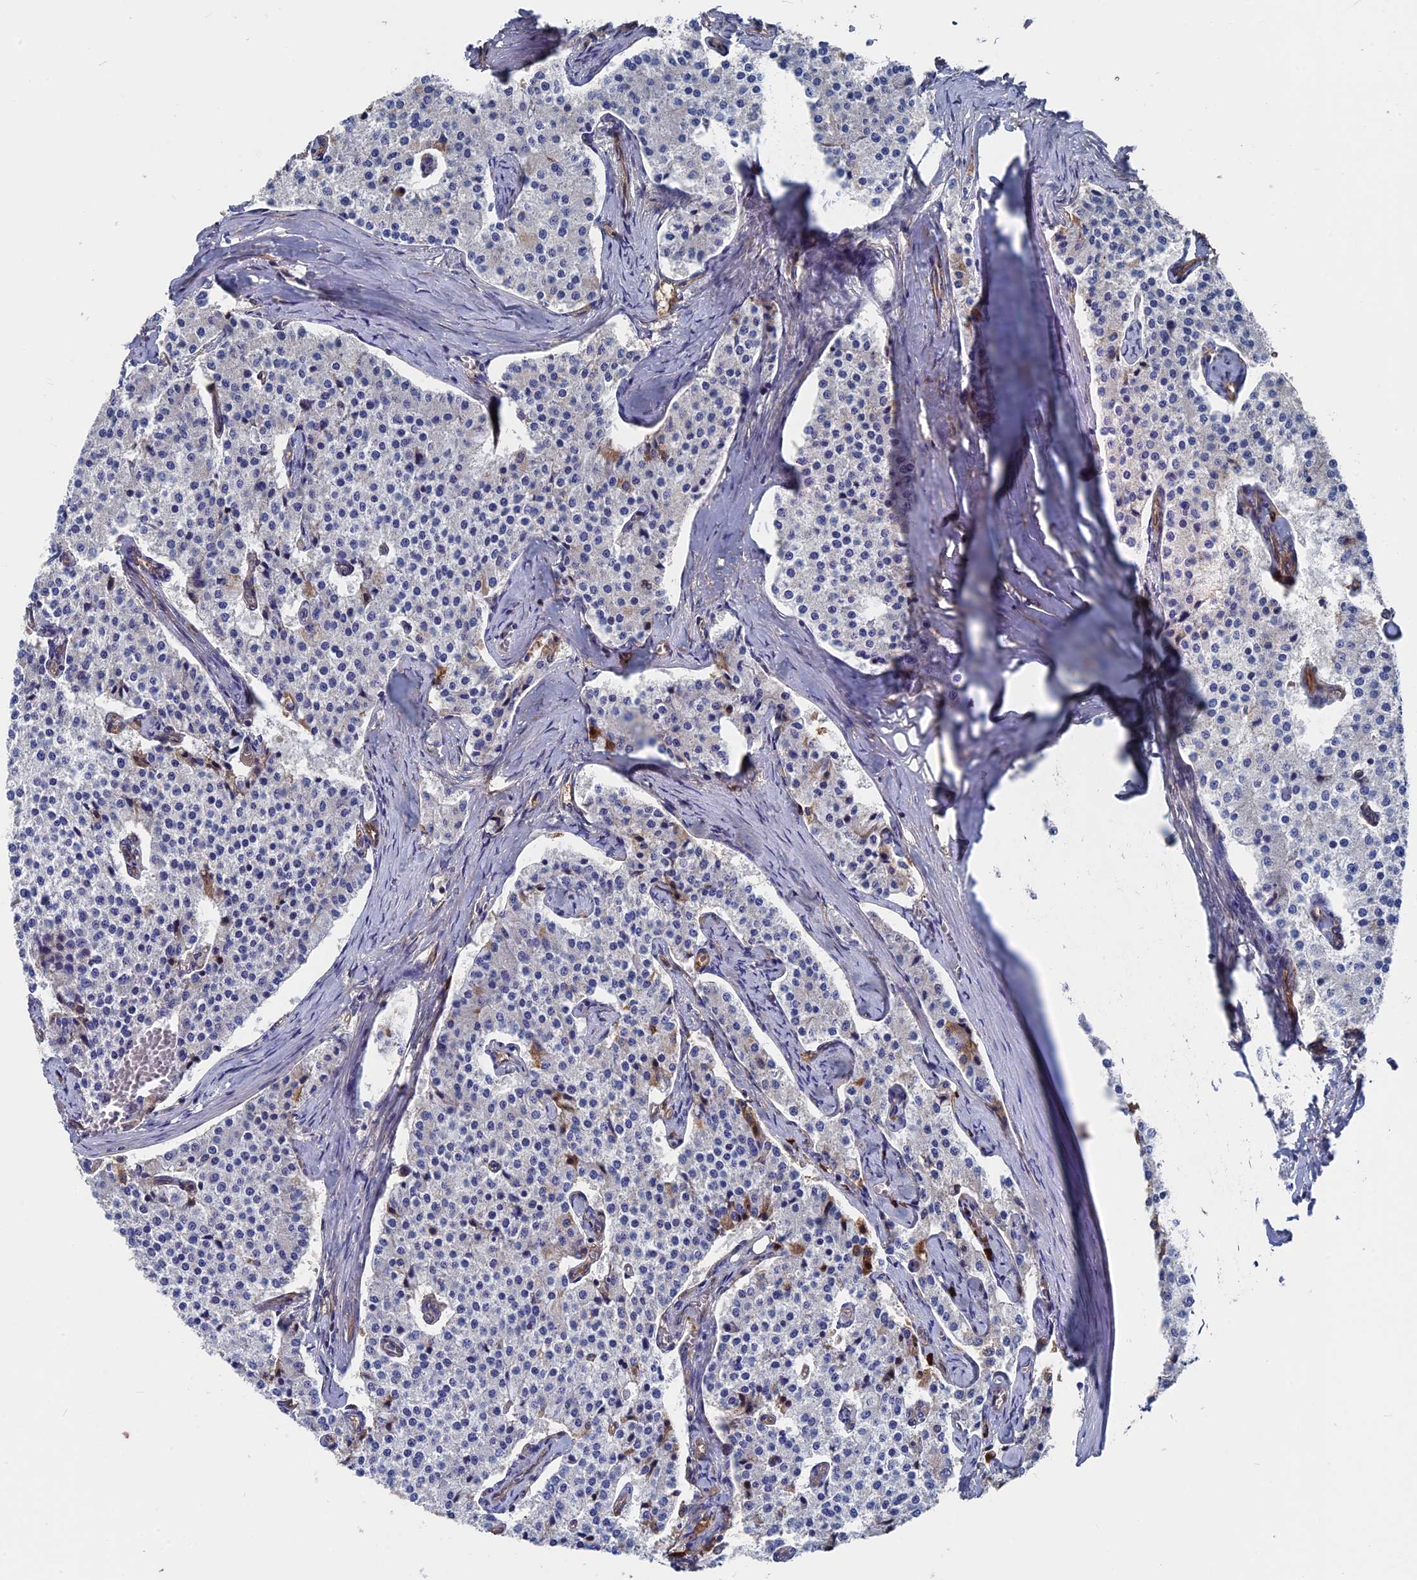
{"staining": {"intensity": "negative", "quantity": "none", "location": "none"}, "tissue": "carcinoid", "cell_type": "Tumor cells", "image_type": "cancer", "snomed": [{"axis": "morphology", "description": "Carcinoid, malignant, NOS"}, {"axis": "topography", "description": "Colon"}], "caption": "An immunohistochemistry (IHC) histopathology image of carcinoid is shown. There is no staining in tumor cells of carcinoid. (DAB IHC, high magnification).", "gene": "RPUSD1", "patient": {"sex": "female", "age": 52}}